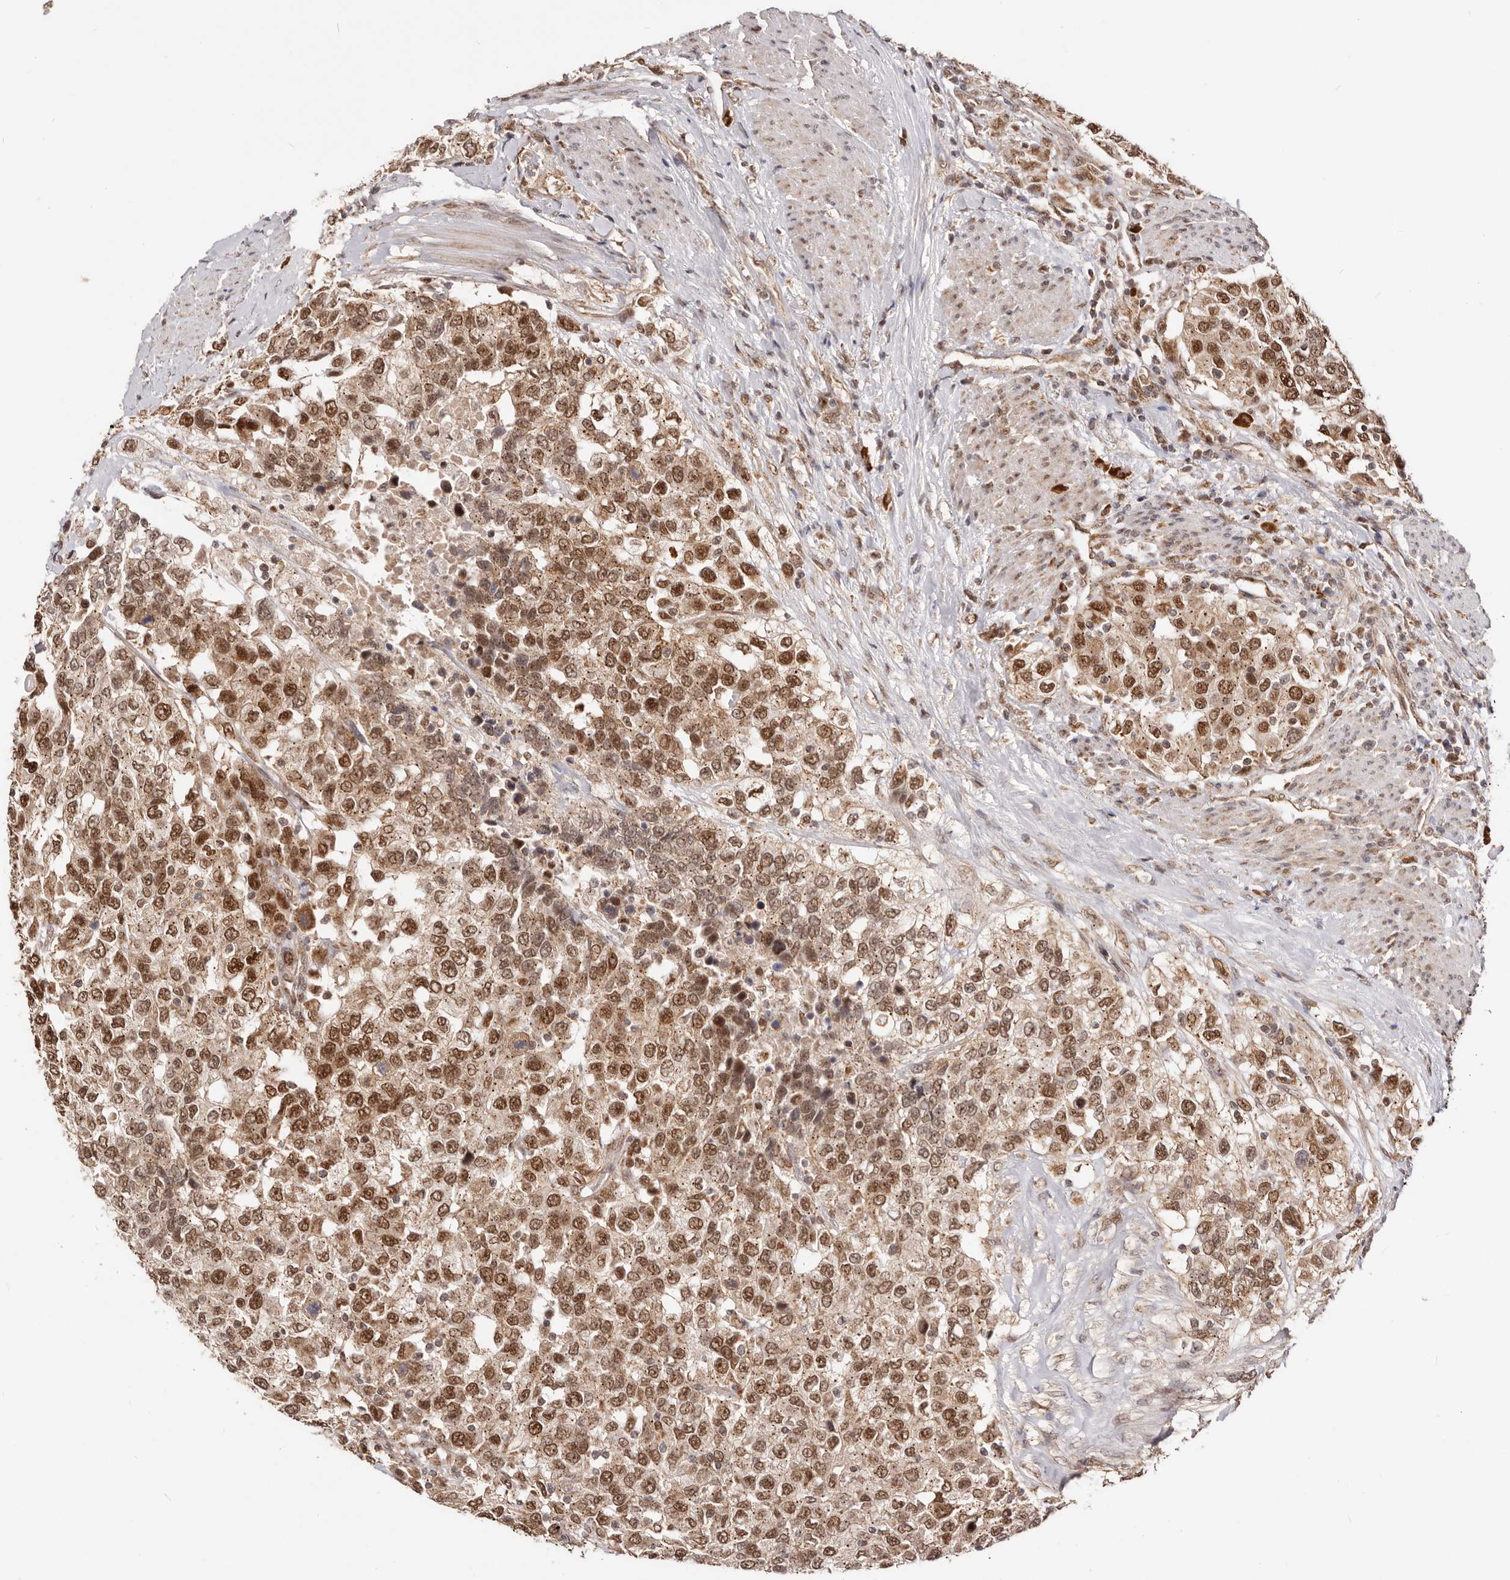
{"staining": {"intensity": "strong", "quantity": ">75%", "location": "cytoplasmic/membranous,nuclear"}, "tissue": "urothelial cancer", "cell_type": "Tumor cells", "image_type": "cancer", "snomed": [{"axis": "morphology", "description": "Urothelial carcinoma, High grade"}, {"axis": "topography", "description": "Urinary bladder"}], "caption": "Immunohistochemistry (DAB) staining of human urothelial cancer exhibits strong cytoplasmic/membranous and nuclear protein staining in approximately >75% of tumor cells.", "gene": "SEC14L1", "patient": {"sex": "female", "age": 80}}